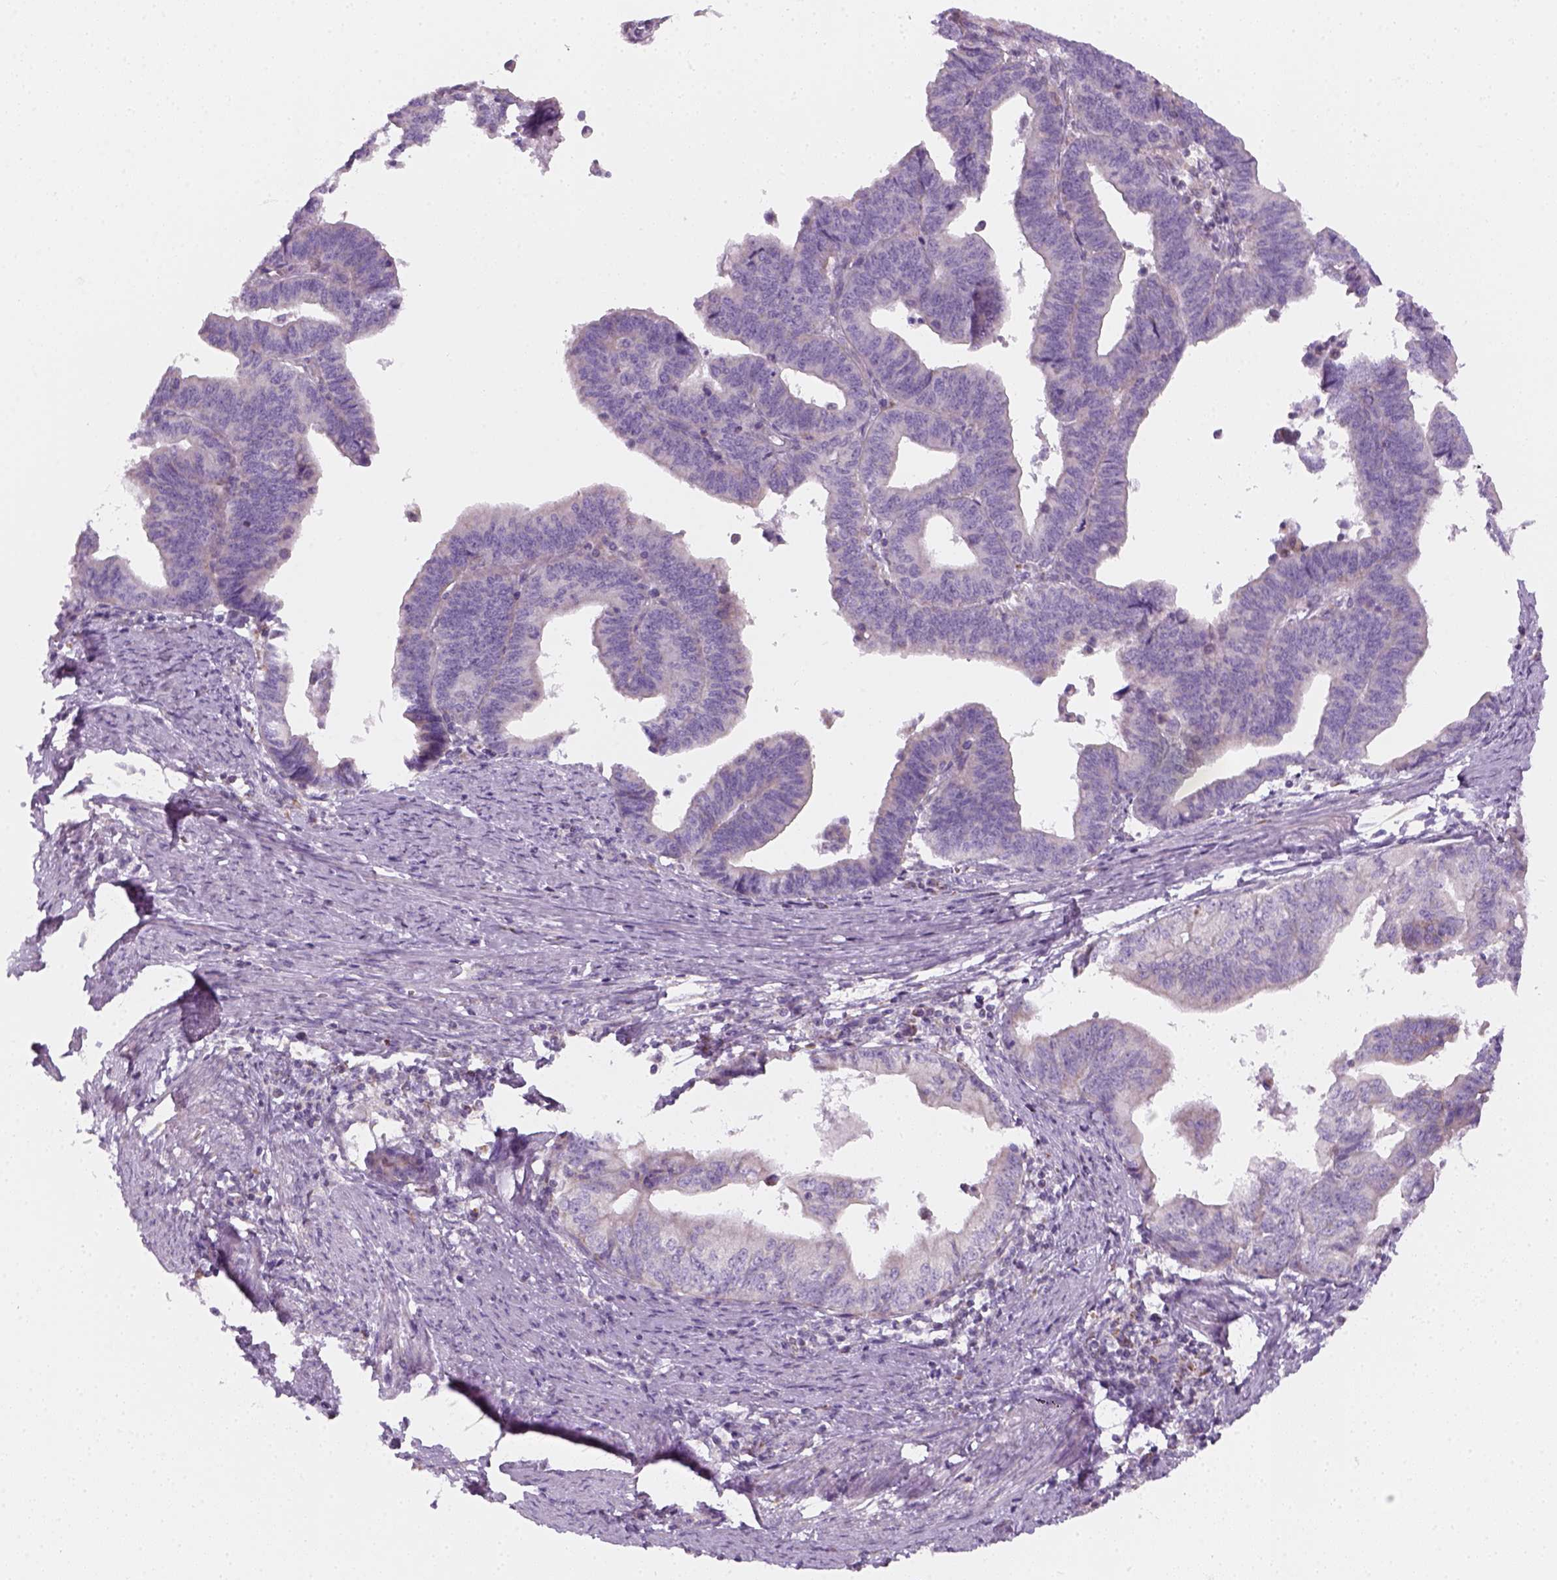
{"staining": {"intensity": "negative", "quantity": "none", "location": "none"}, "tissue": "endometrial cancer", "cell_type": "Tumor cells", "image_type": "cancer", "snomed": [{"axis": "morphology", "description": "Adenocarcinoma, NOS"}, {"axis": "topography", "description": "Endometrium"}], "caption": "Immunohistochemistry (IHC) micrograph of human endometrial cancer (adenocarcinoma) stained for a protein (brown), which displays no positivity in tumor cells.", "gene": "AWAT2", "patient": {"sex": "female", "age": 65}}